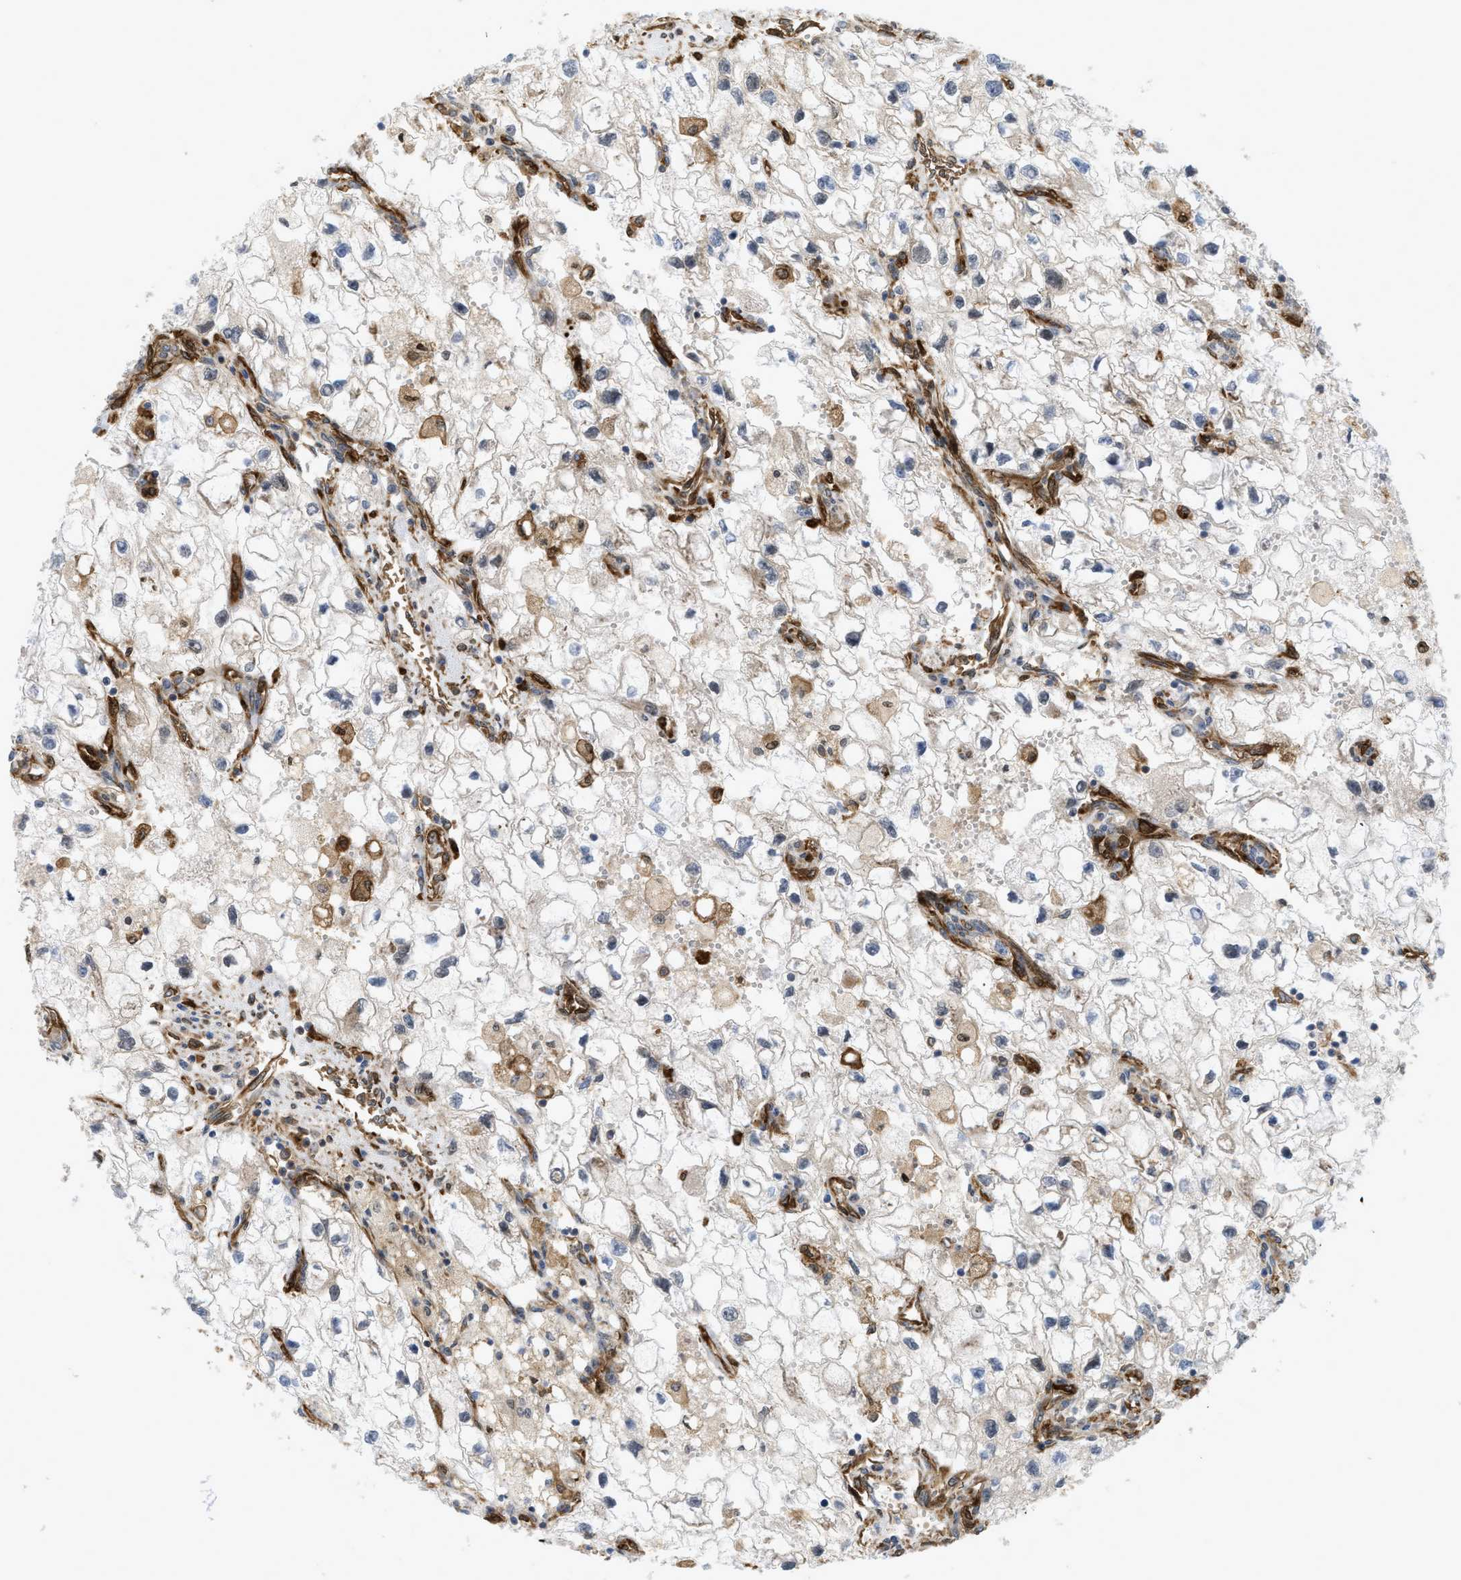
{"staining": {"intensity": "negative", "quantity": "none", "location": "none"}, "tissue": "renal cancer", "cell_type": "Tumor cells", "image_type": "cancer", "snomed": [{"axis": "morphology", "description": "Adenocarcinoma, NOS"}, {"axis": "topography", "description": "Kidney"}], "caption": "Immunohistochemistry (IHC) histopathology image of neoplastic tissue: human renal adenocarcinoma stained with DAB reveals no significant protein expression in tumor cells.", "gene": "PICALM", "patient": {"sex": "female", "age": 70}}